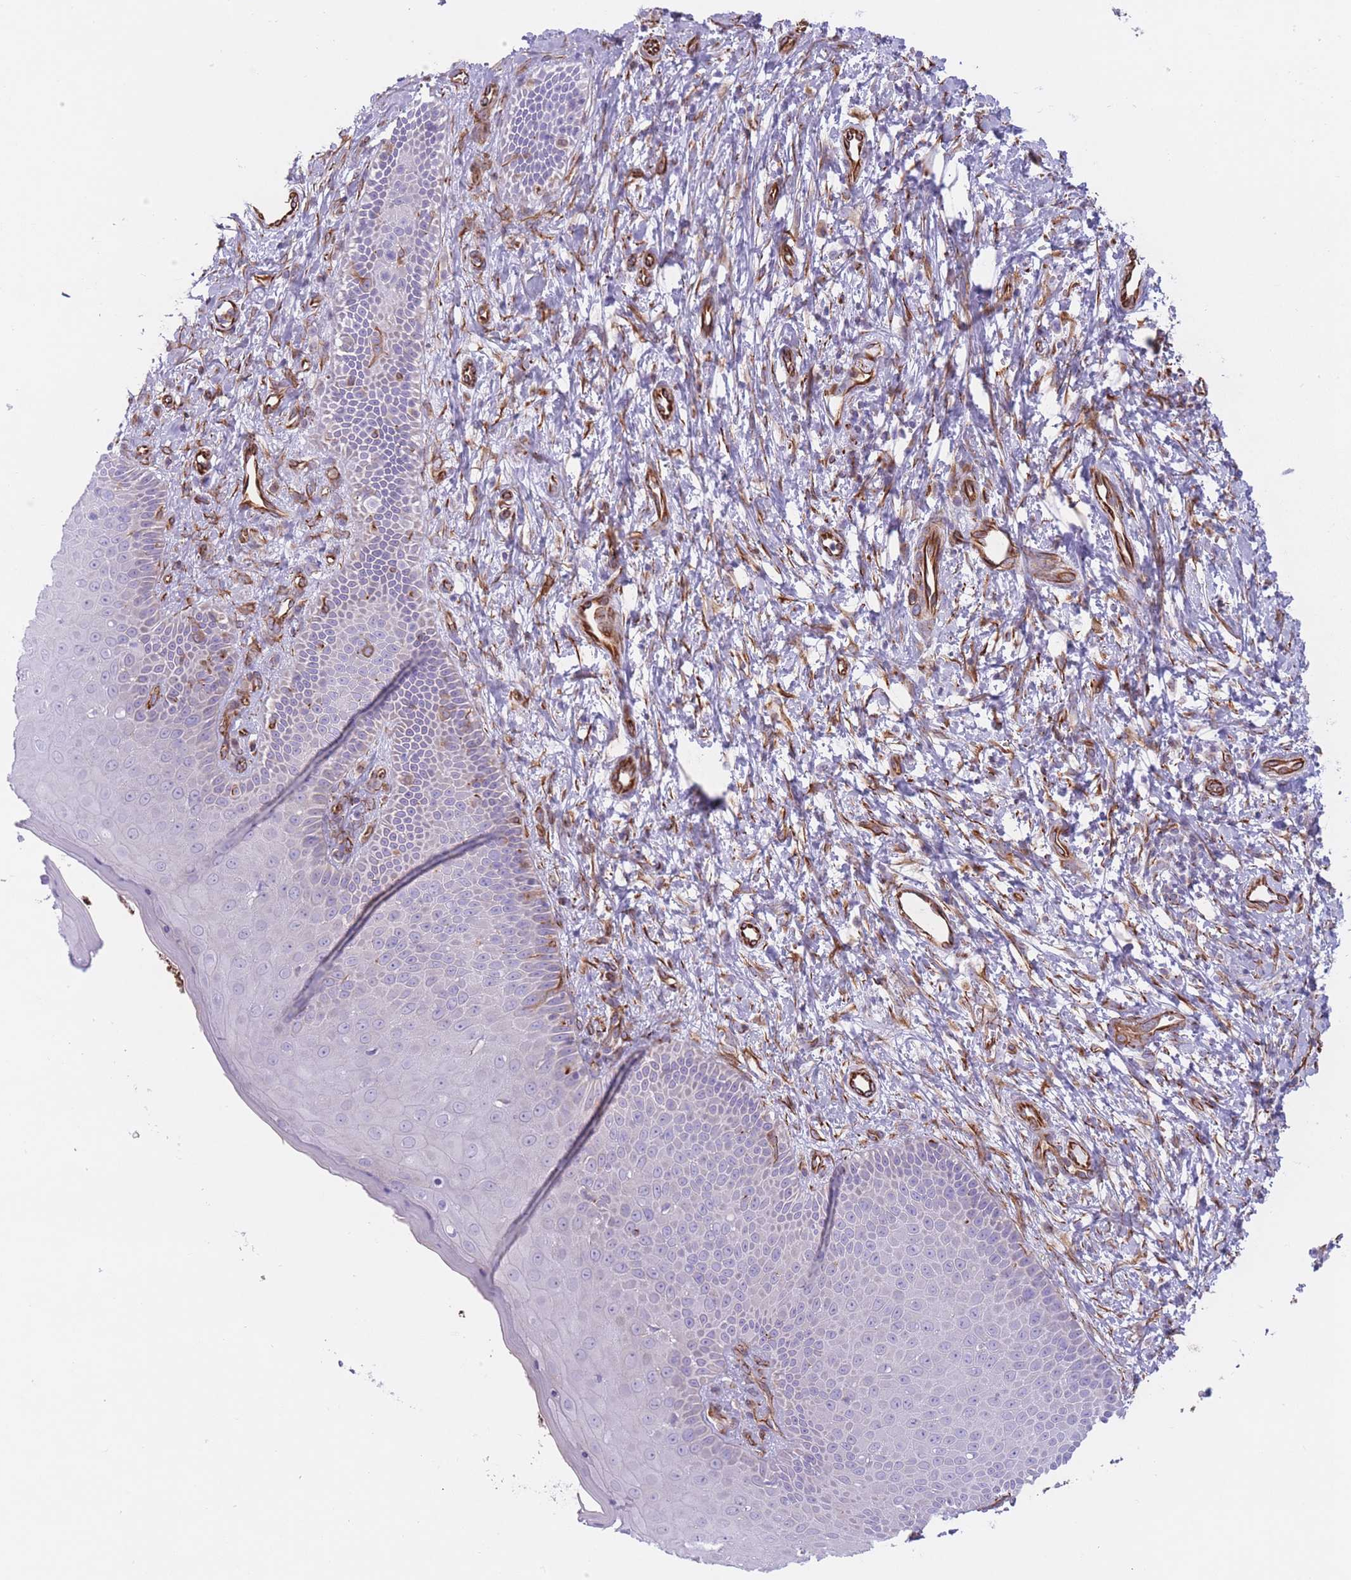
{"staining": {"intensity": "negative", "quantity": "none", "location": "none"}, "tissue": "skin", "cell_type": "Epidermal cells", "image_type": "normal", "snomed": [{"axis": "morphology", "description": "Normal tissue, NOS"}, {"axis": "topography", "description": "Anal"}], "caption": "High power microscopy photomicrograph of an IHC histopathology image of benign skin, revealing no significant staining in epidermal cells. The staining is performed using DAB brown chromogen with nuclei counter-stained in using hematoxylin.", "gene": "ATP5MF", "patient": {"sex": "male", "age": 80}}